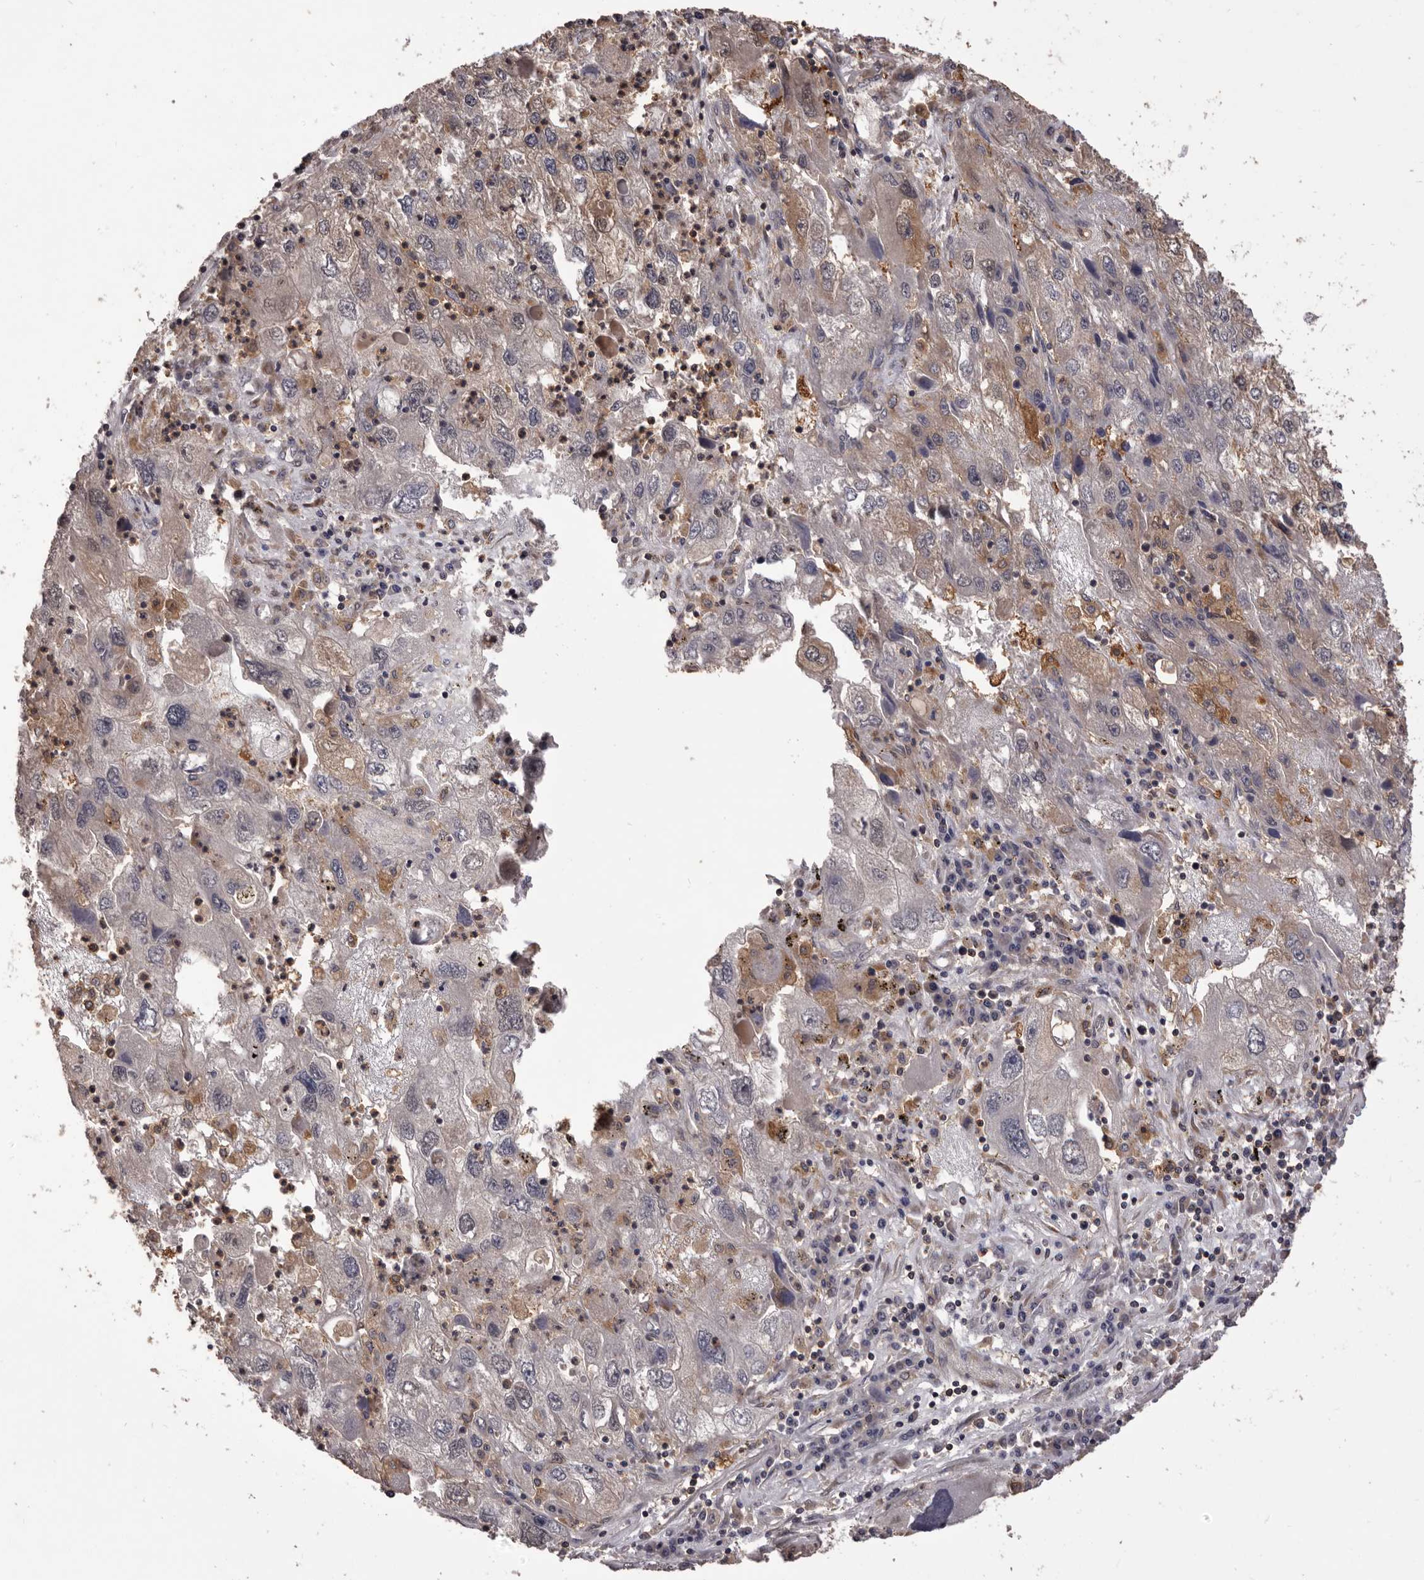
{"staining": {"intensity": "moderate", "quantity": "<25%", "location": "cytoplasmic/membranous"}, "tissue": "endometrial cancer", "cell_type": "Tumor cells", "image_type": "cancer", "snomed": [{"axis": "morphology", "description": "Adenocarcinoma, NOS"}, {"axis": "topography", "description": "Endometrium"}], "caption": "This is a micrograph of immunohistochemistry staining of adenocarcinoma (endometrial), which shows moderate staining in the cytoplasmic/membranous of tumor cells.", "gene": "GLIPR2", "patient": {"sex": "female", "age": 49}}